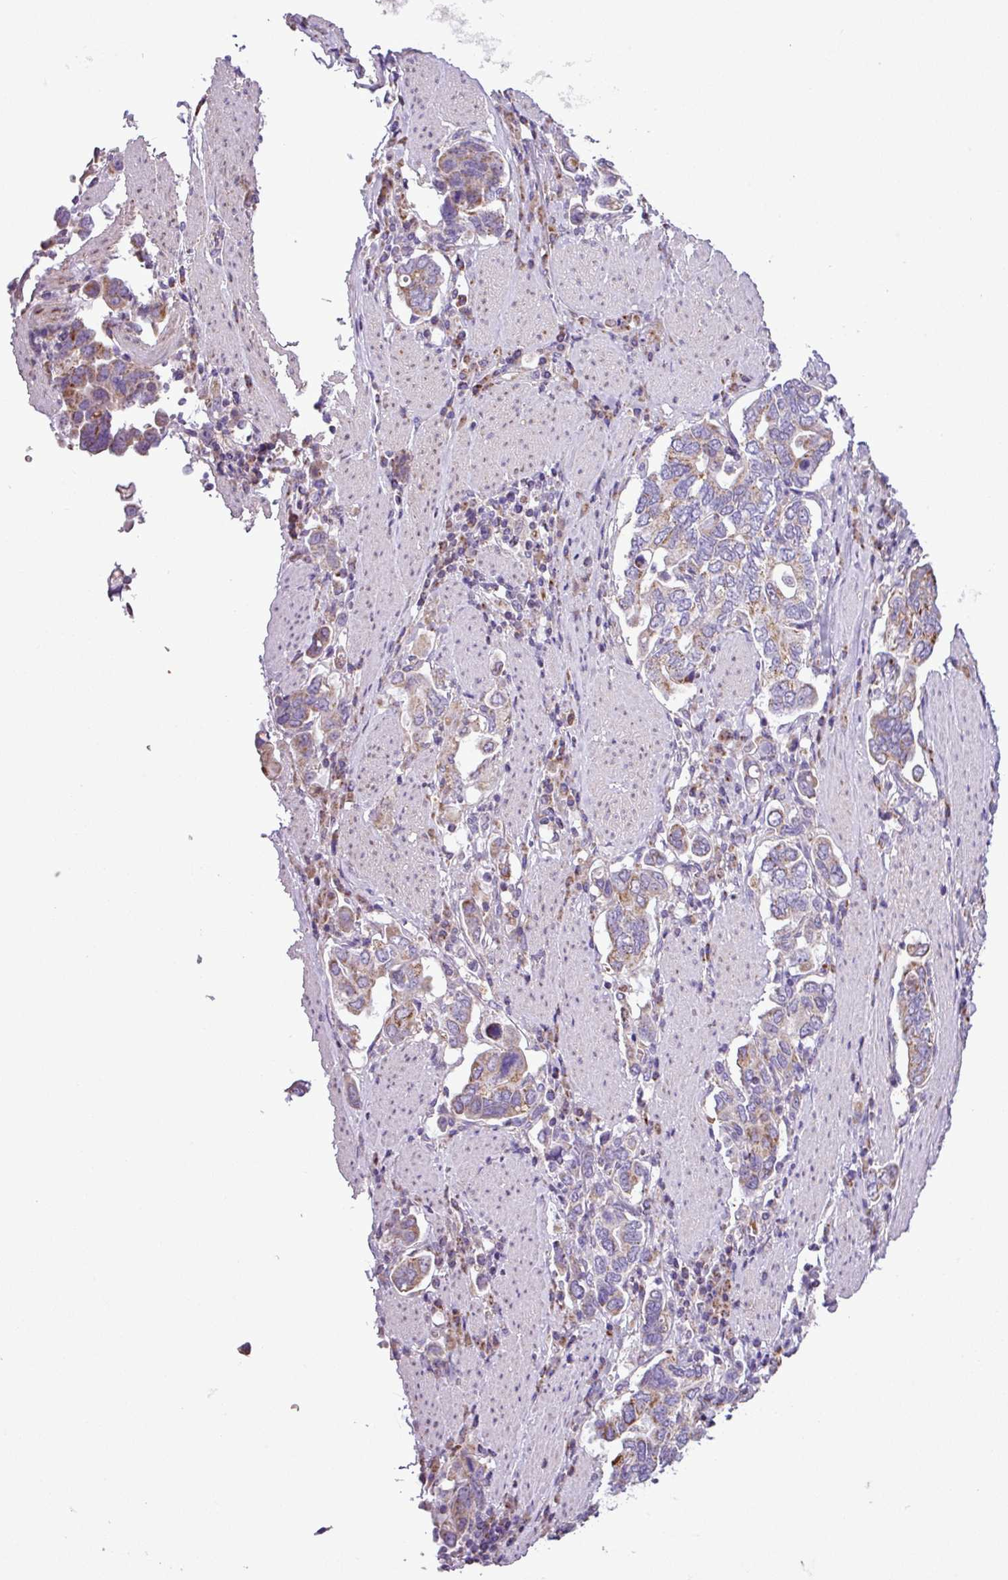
{"staining": {"intensity": "moderate", "quantity": ">75%", "location": "cytoplasmic/membranous"}, "tissue": "stomach cancer", "cell_type": "Tumor cells", "image_type": "cancer", "snomed": [{"axis": "morphology", "description": "Adenocarcinoma, NOS"}, {"axis": "topography", "description": "Stomach, upper"}, {"axis": "topography", "description": "Stomach"}], "caption": "Stomach cancer stained for a protein (brown) shows moderate cytoplasmic/membranous positive positivity in about >75% of tumor cells.", "gene": "FAM183A", "patient": {"sex": "male", "age": 62}}